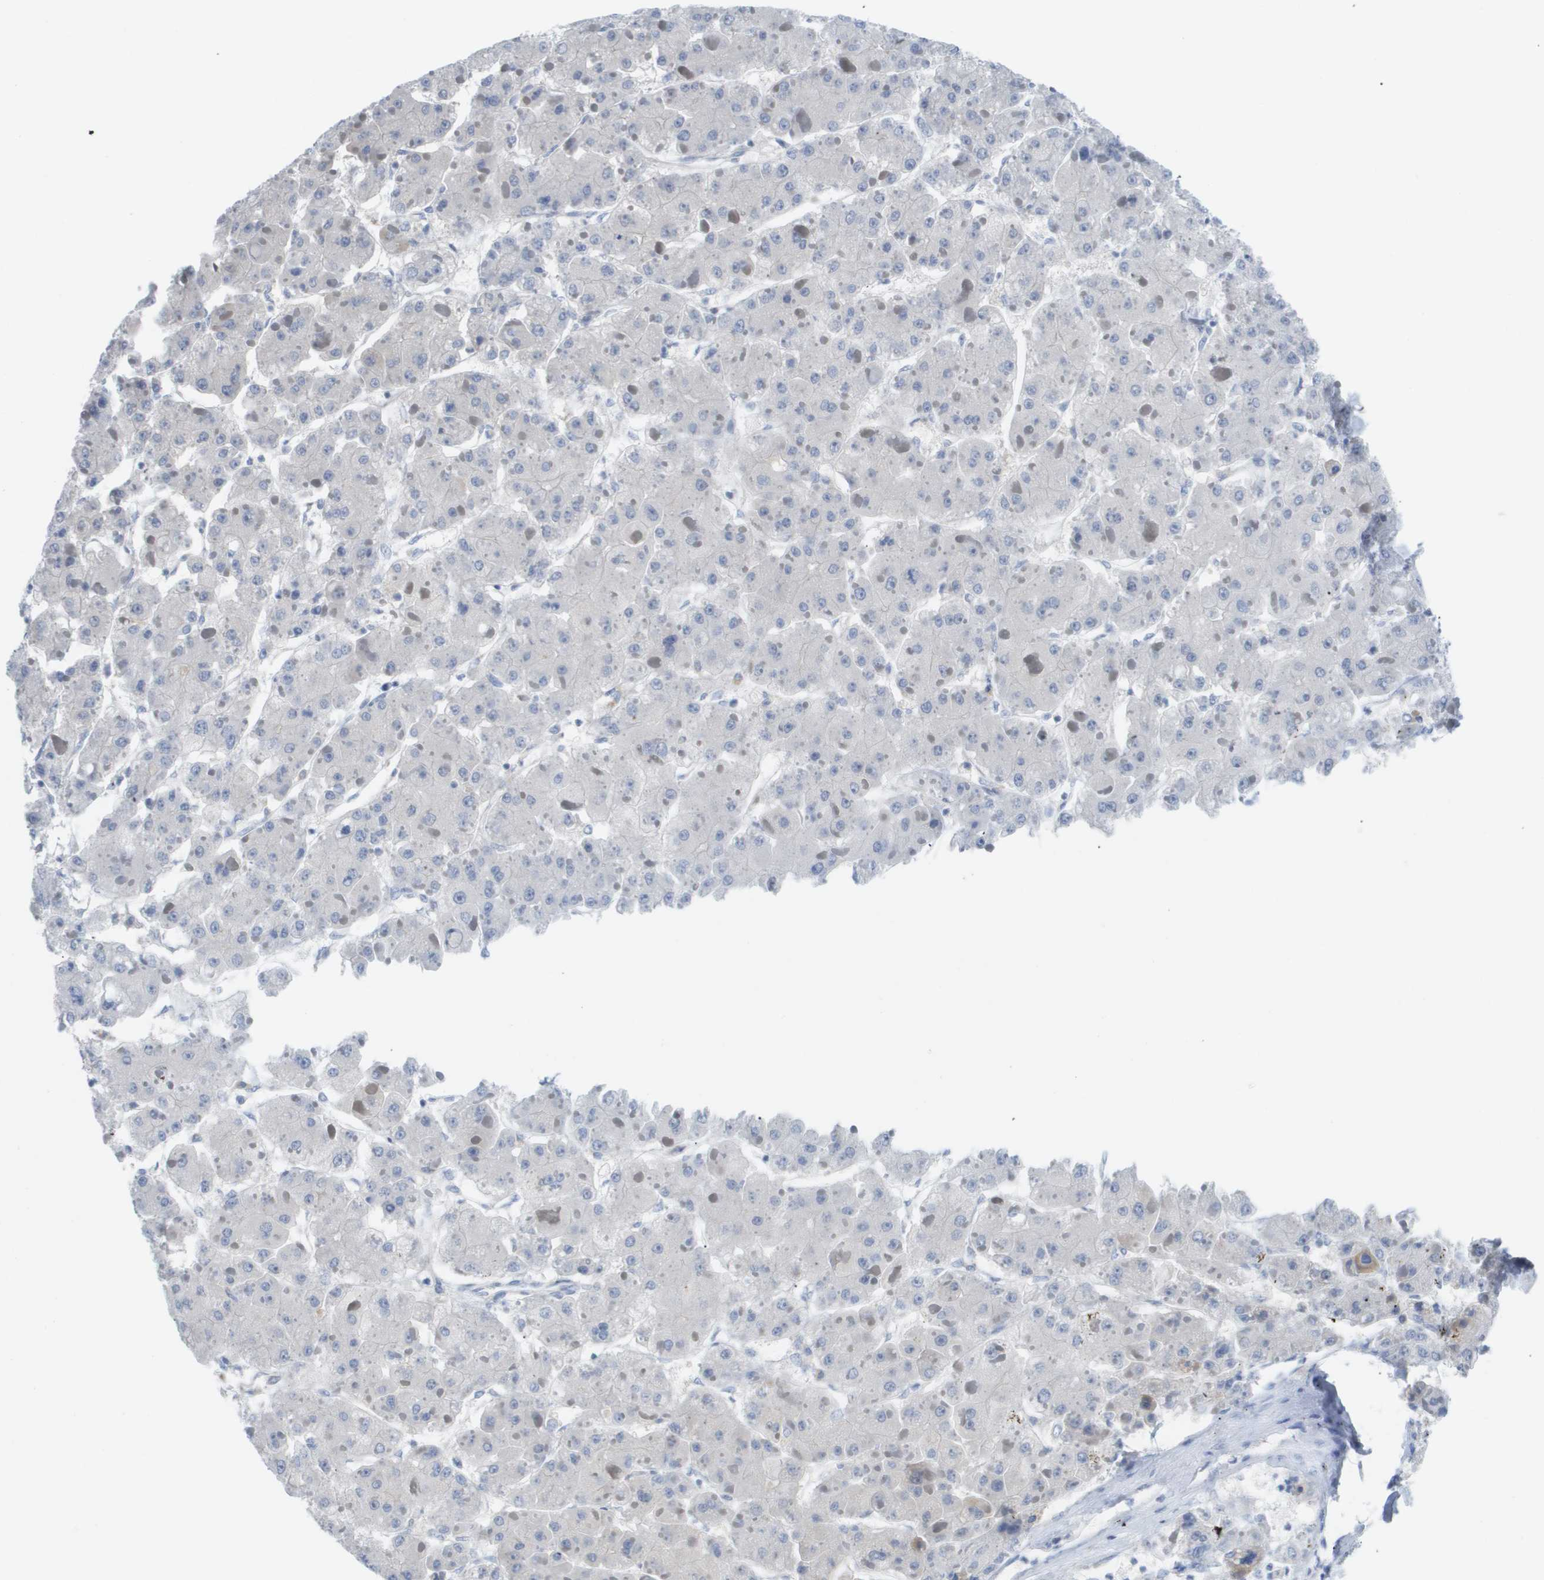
{"staining": {"intensity": "negative", "quantity": "none", "location": "none"}, "tissue": "liver cancer", "cell_type": "Tumor cells", "image_type": "cancer", "snomed": [{"axis": "morphology", "description": "Carcinoma, Hepatocellular, NOS"}, {"axis": "topography", "description": "Liver"}], "caption": "The IHC histopathology image has no significant positivity in tumor cells of liver hepatocellular carcinoma tissue.", "gene": "MYL3", "patient": {"sex": "female", "age": 73}}